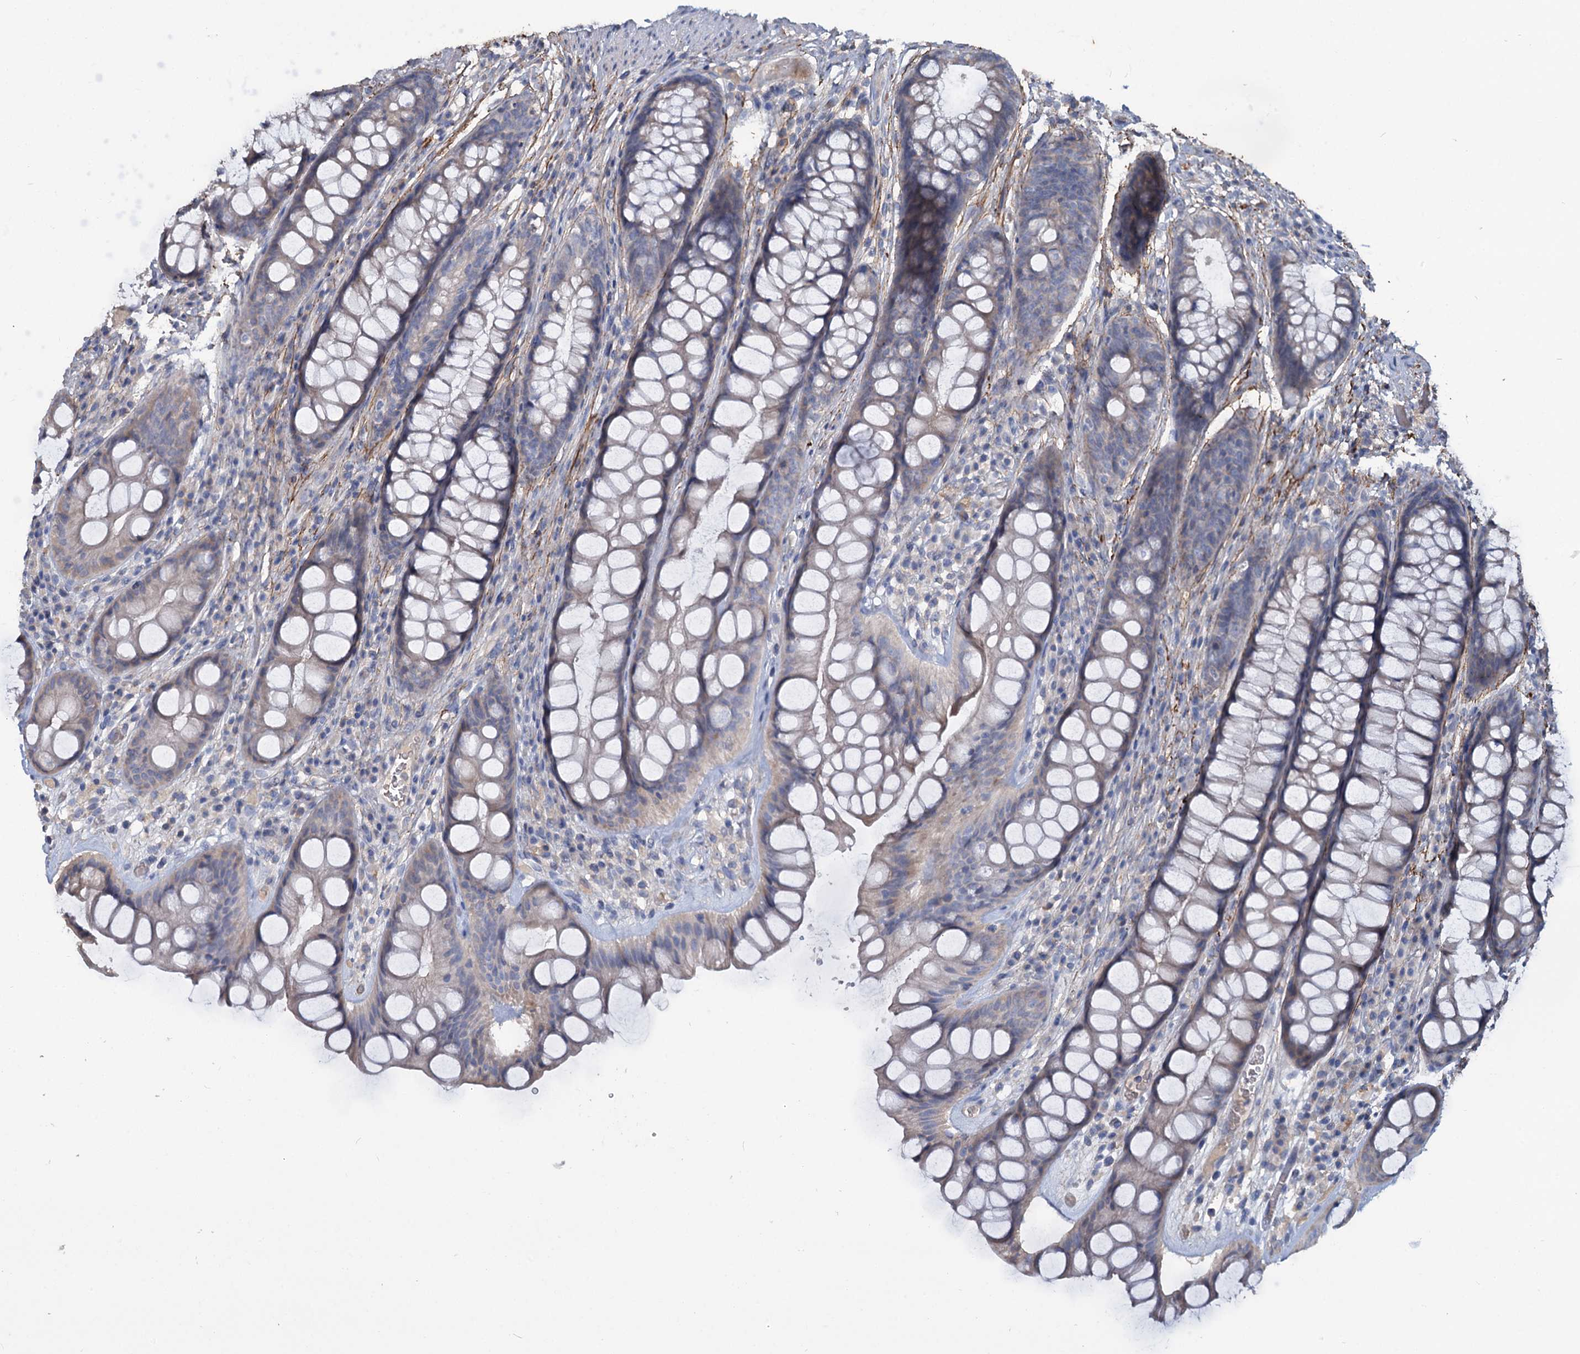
{"staining": {"intensity": "weak", "quantity": "<25%", "location": "cytoplasmic/membranous"}, "tissue": "rectum", "cell_type": "Glandular cells", "image_type": "normal", "snomed": [{"axis": "morphology", "description": "Normal tissue, NOS"}, {"axis": "topography", "description": "Rectum"}], "caption": "A photomicrograph of rectum stained for a protein demonstrates no brown staining in glandular cells. (Brightfield microscopy of DAB IHC at high magnification).", "gene": "URAD", "patient": {"sex": "male", "age": 74}}